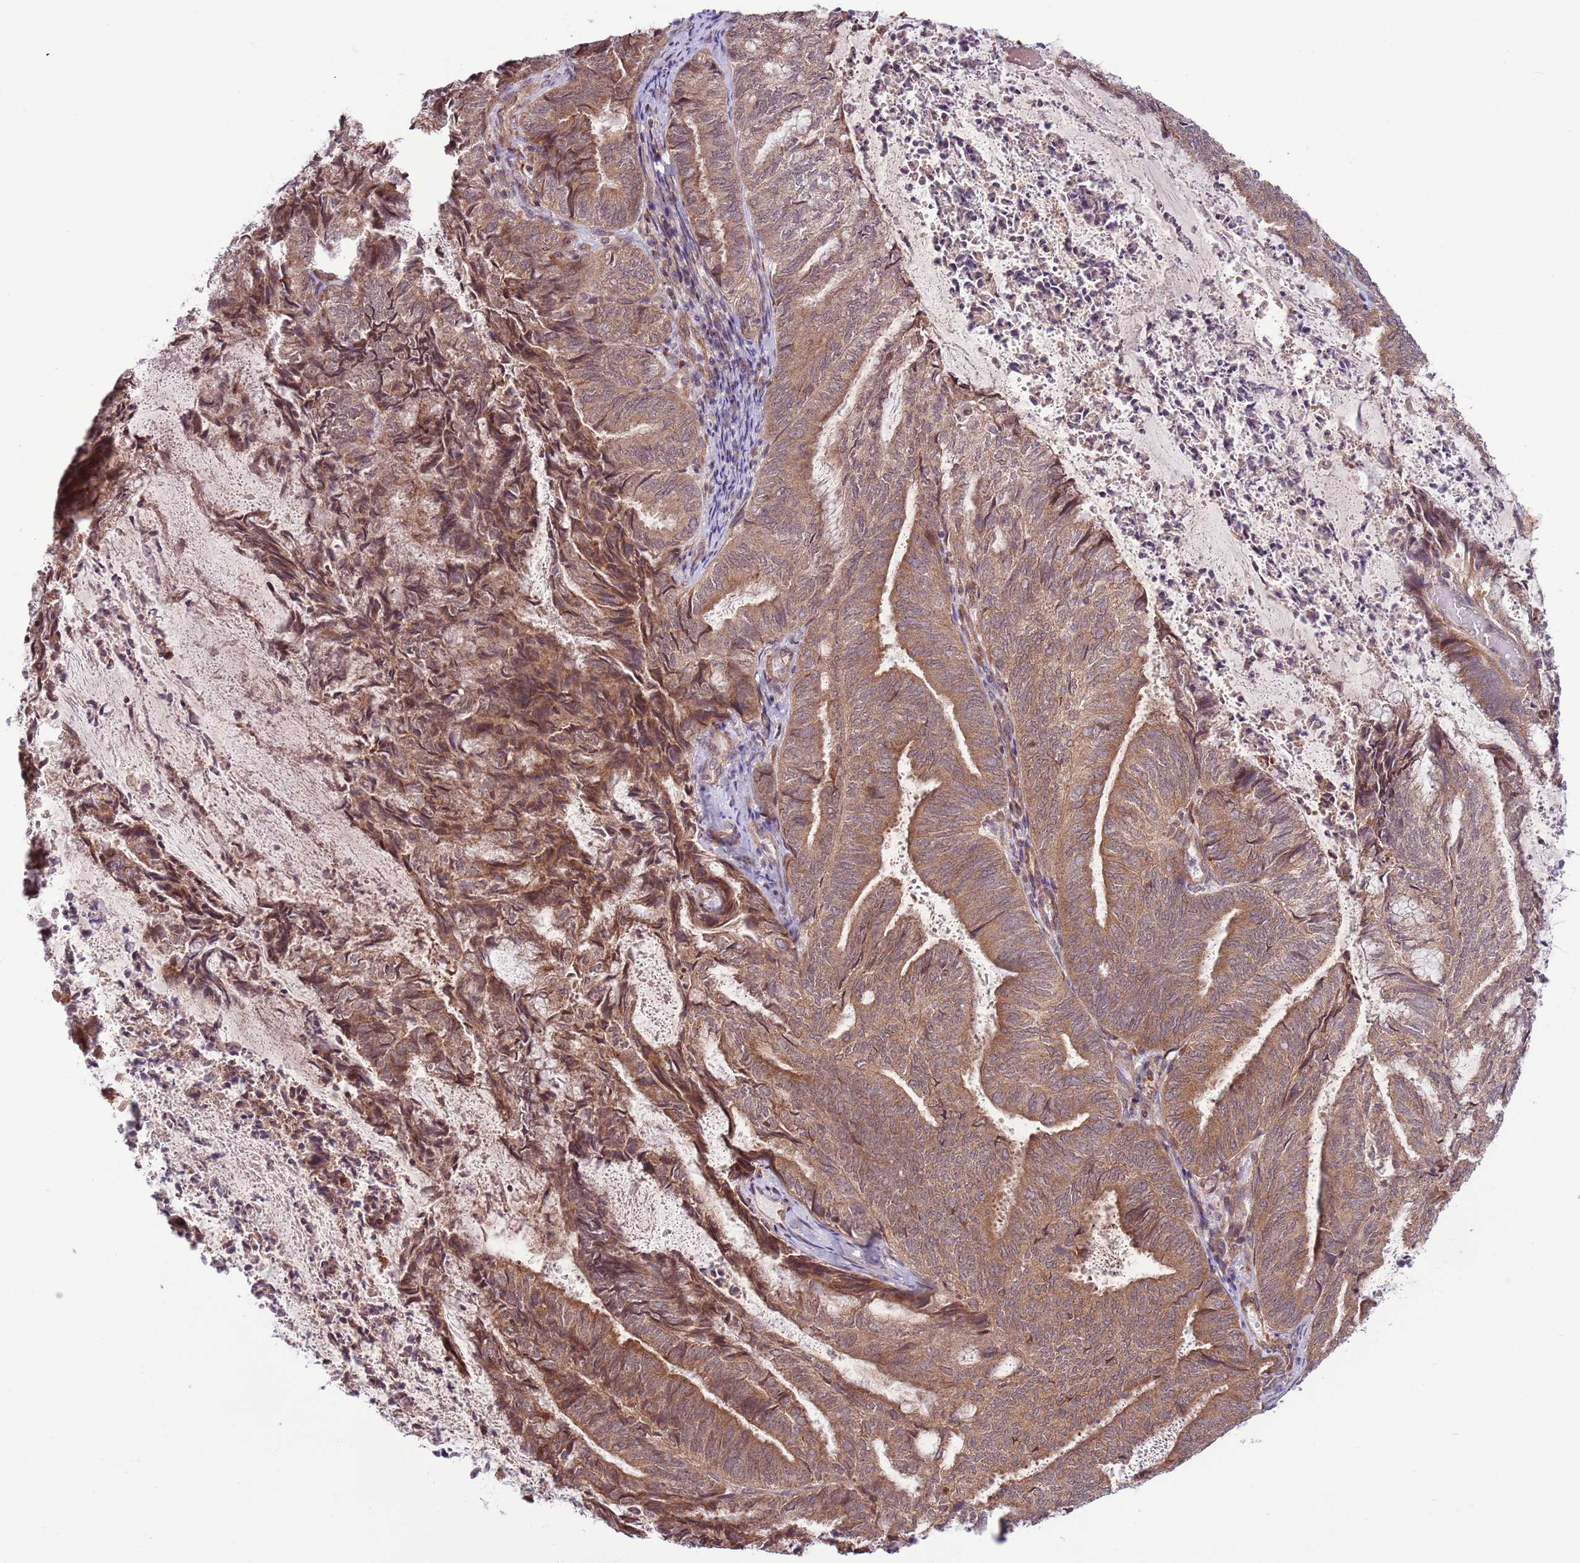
{"staining": {"intensity": "moderate", "quantity": ">75%", "location": "cytoplasmic/membranous"}, "tissue": "endometrial cancer", "cell_type": "Tumor cells", "image_type": "cancer", "snomed": [{"axis": "morphology", "description": "Adenocarcinoma, NOS"}, {"axis": "topography", "description": "Endometrium"}], "caption": "Immunohistochemistry (DAB (3,3'-diaminobenzidine)) staining of endometrial adenocarcinoma displays moderate cytoplasmic/membranous protein staining in approximately >75% of tumor cells.", "gene": "DCAF4", "patient": {"sex": "female", "age": 80}}